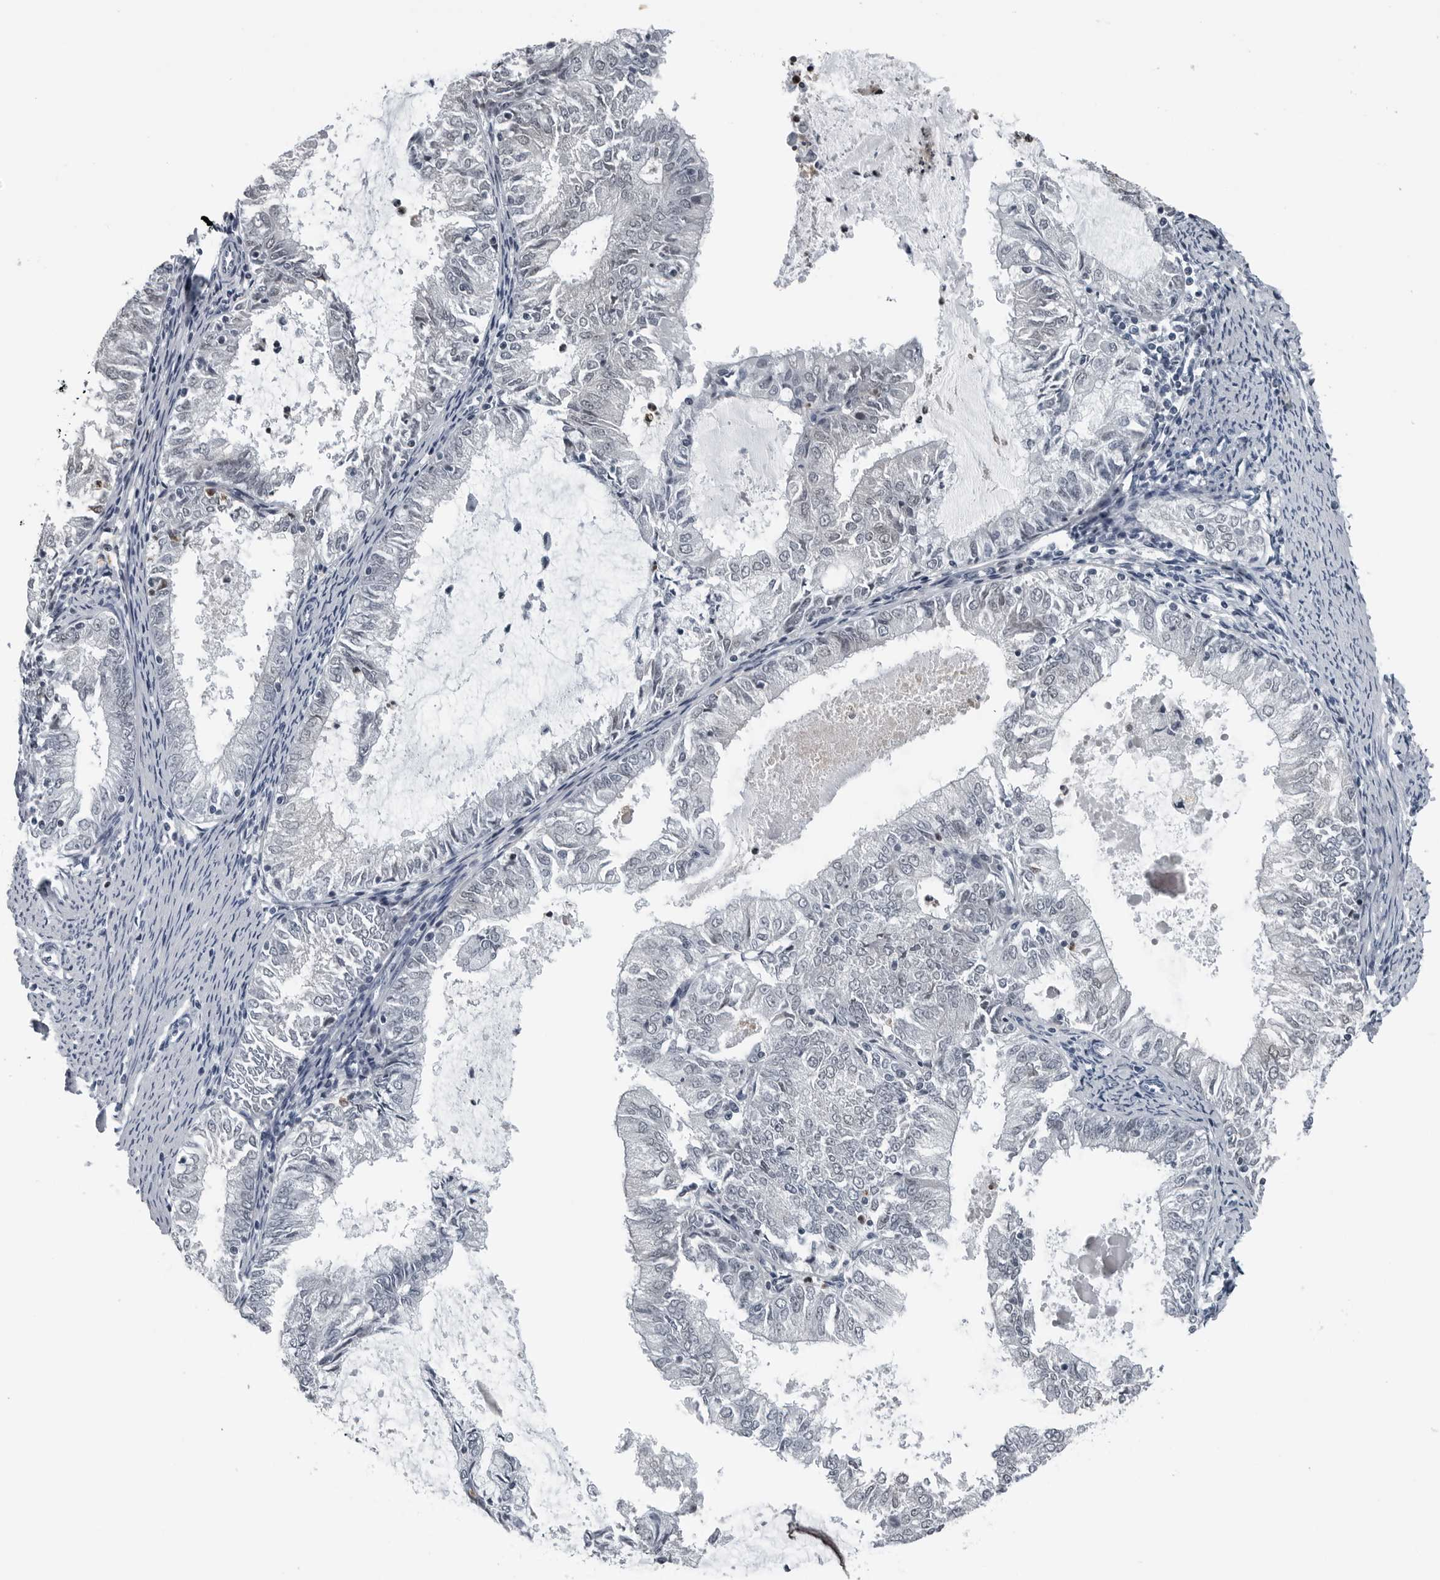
{"staining": {"intensity": "negative", "quantity": "none", "location": "none"}, "tissue": "endometrial cancer", "cell_type": "Tumor cells", "image_type": "cancer", "snomed": [{"axis": "morphology", "description": "Adenocarcinoma, NOS"}, {"axis": "topography", "description": "Endometrium"}], "caption": "This is an IHC photomicrograph of human endometrial cancer. There is no expression in tumor cells.", "gene": "AKR1A1", "patient": {"sex": "female", "age": 57}}